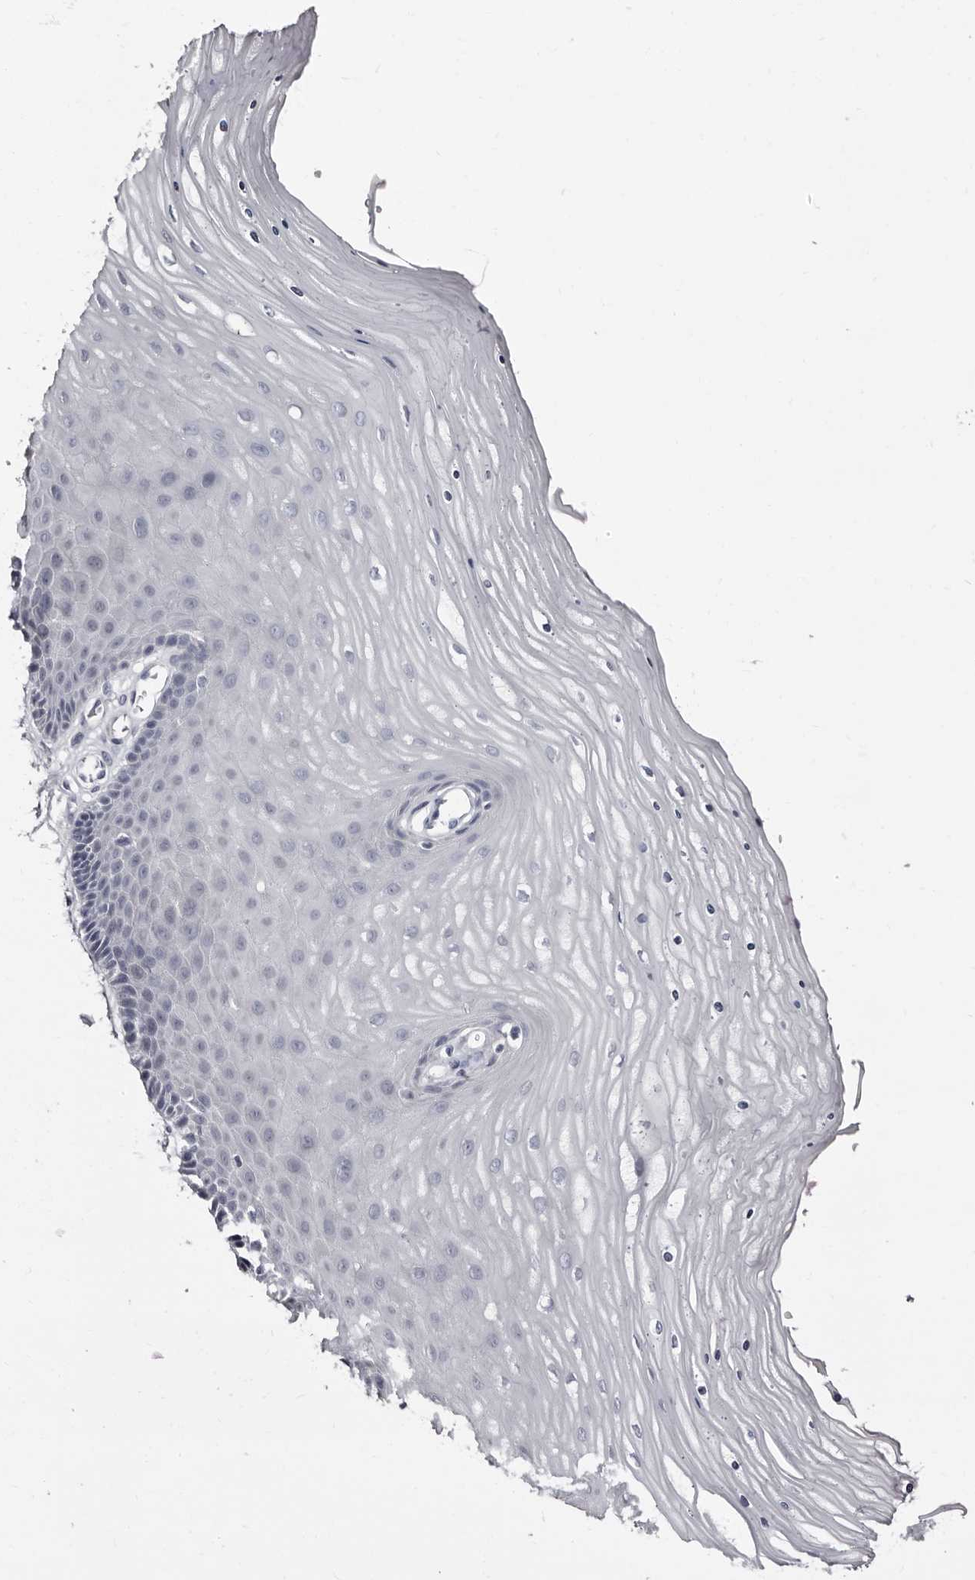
{"staining": {"intensity": "negative", "quantity": "none", "location": "none"}, "tissue": "cervix", "cell_type": "Glandular cells", "image_type": "normal", "snomed": [{"axis": "morphology", "description": "Normal tissue, NOS"}, {"axis": "topography", "description": "Cervix"}], "caption": "High power microscopy photomicrograph of an immunohistochemistry (IHC) histopathology image of unremarkable cervix, revealing no significant staining in glandular cells. (Brightfield microscopy of DAB IHC at high magnification).", "gene": "TBC1D22B", "patient": {"sex": "female", "age": 55}}